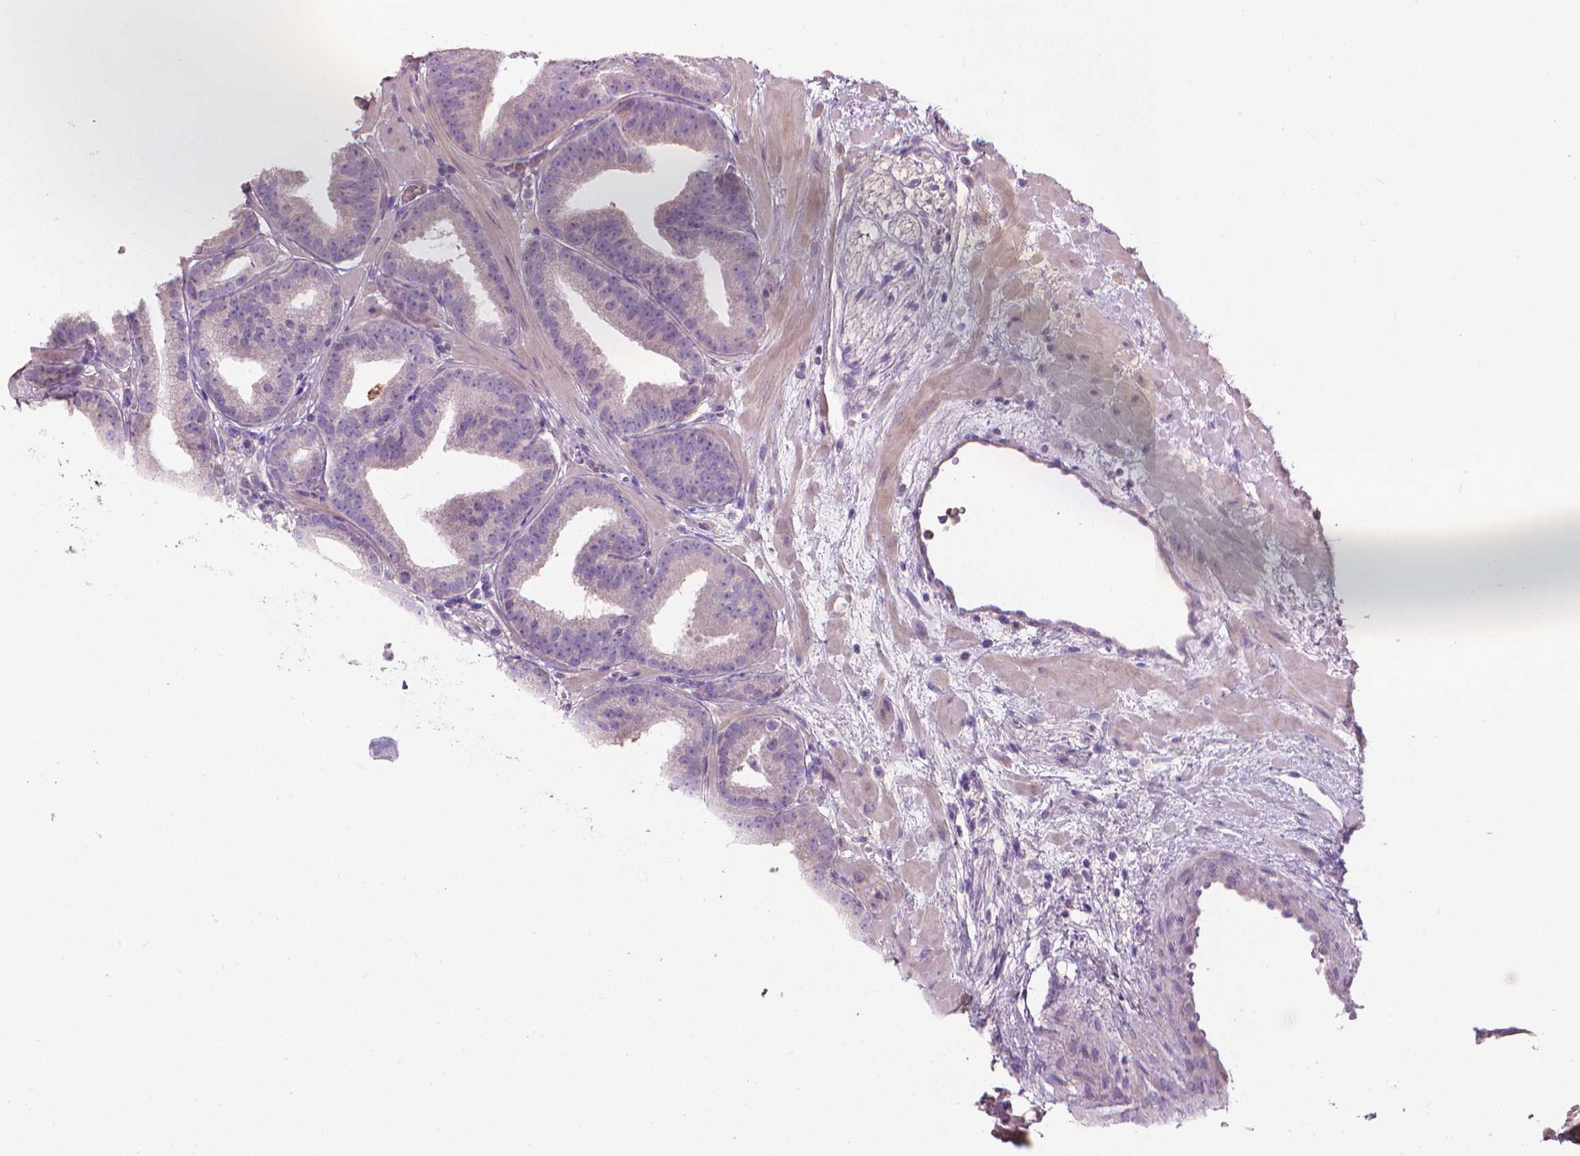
{"staining": {"intensity": "negative", "quantity": "none", "location": "none"}, "tissue": "prostate cancer", "cell_type": "Tumor cells", "image_type": "cancer", "snomed": [{"axis": "morphology", "description": "Adenocarcinoma, Low grade"}, {"axis": "topography", "description": "Prostate"}], "caption": "Immunohistochemistry histopathology image of neoplastic tissue: low-grade adenocarcinoma (prostate) stained with DAB shows no significant protein positivity in tumor cells.", "gene": "CABCOCO1", "patient": {"sex": "male", "age": 68}}